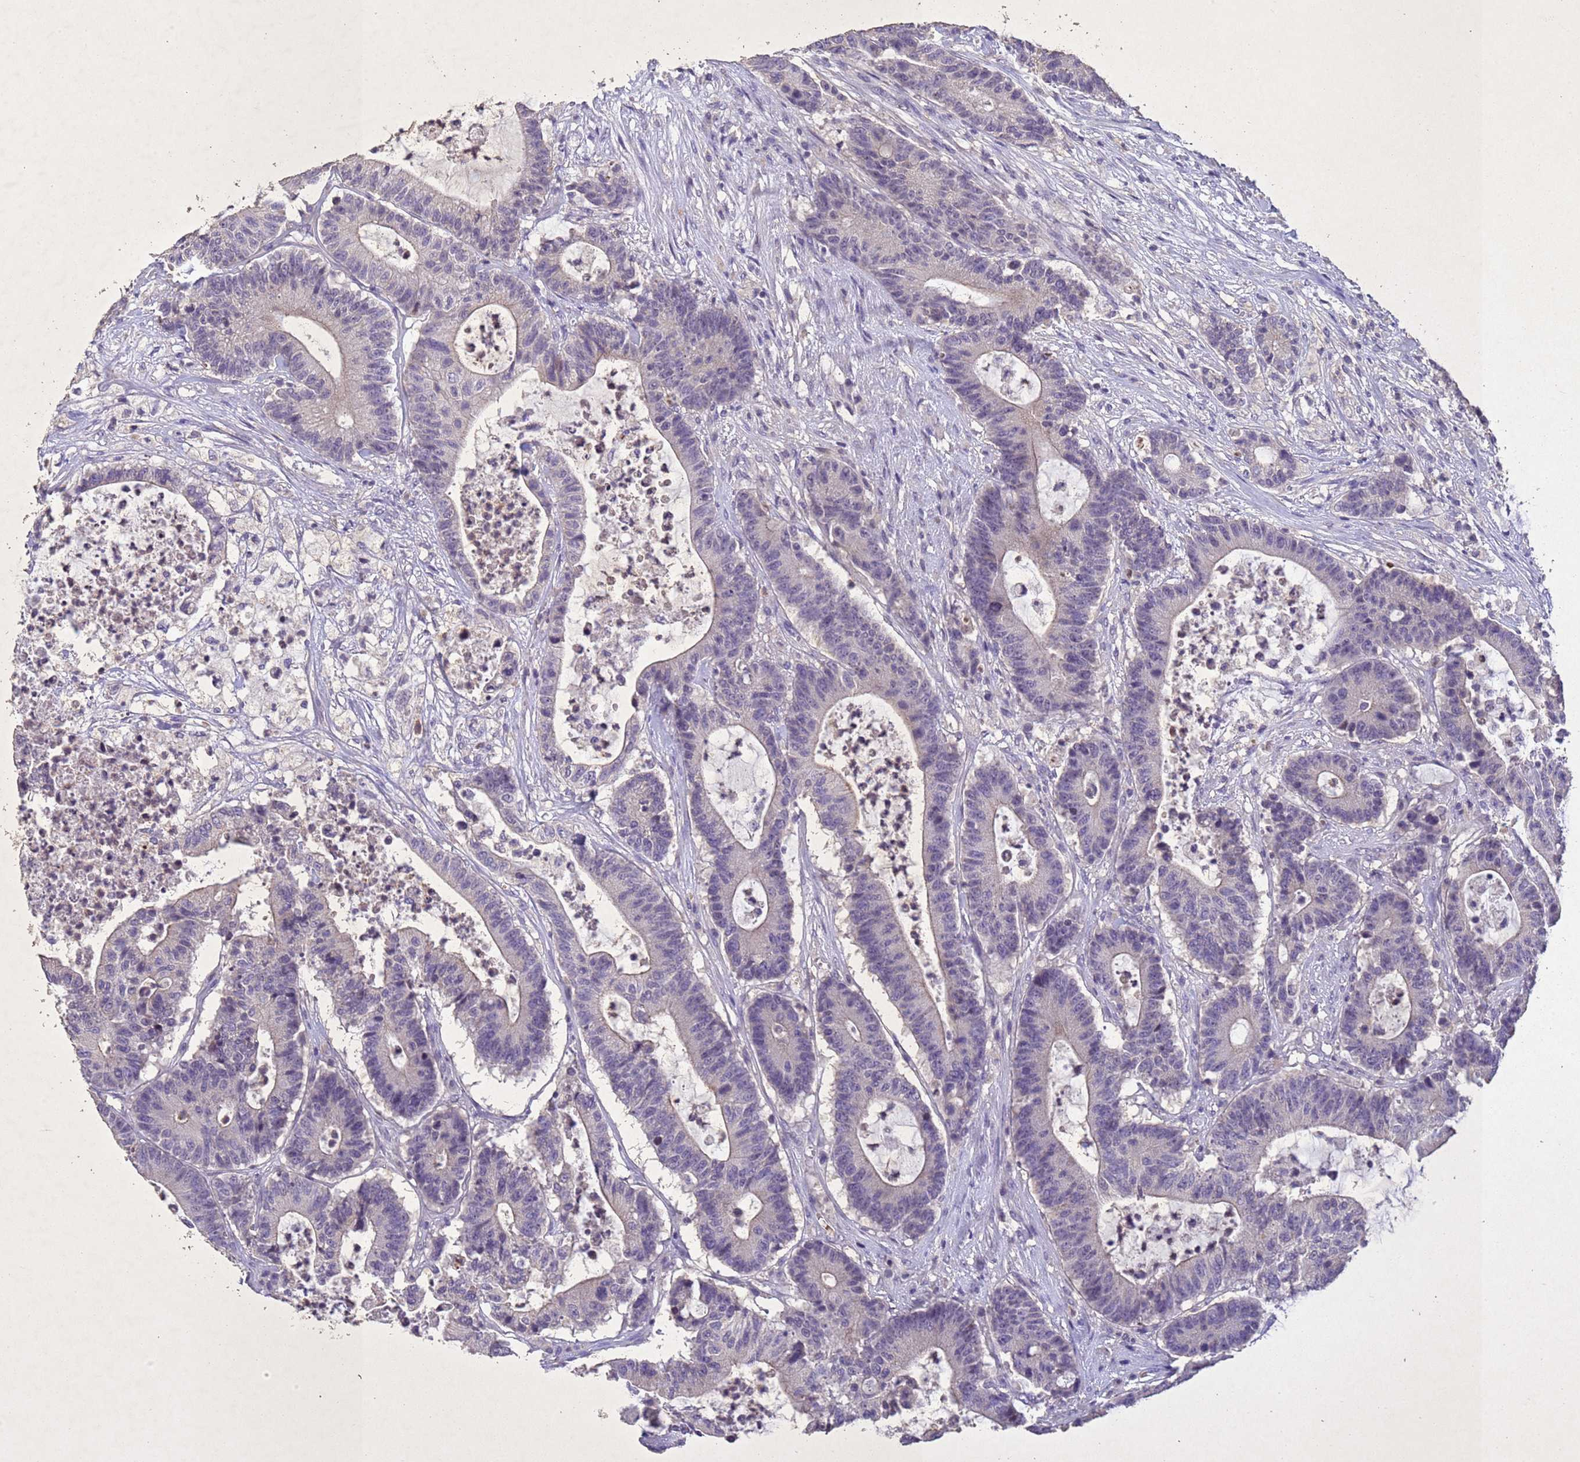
{"staining": {"intensity": "negative", "quantity": "none", "location": "none"}, "tissue": "colorectal cancer", "cell_type": "Tumor cells", "image_type": "cancer", "snomed": [{"axis": "morphology", "description": "Adenocarcinoma, NOS"}, {"axis": "topography", "description": "Colon"}], "caption": "IHC photomicrograph of adenocarcinoma (colorectal) stained for a protein (brown), which demonstrates no positivity in tumor cells.", "gene": "NLRP11", "patient": {"sex": "female", "age": 84}}